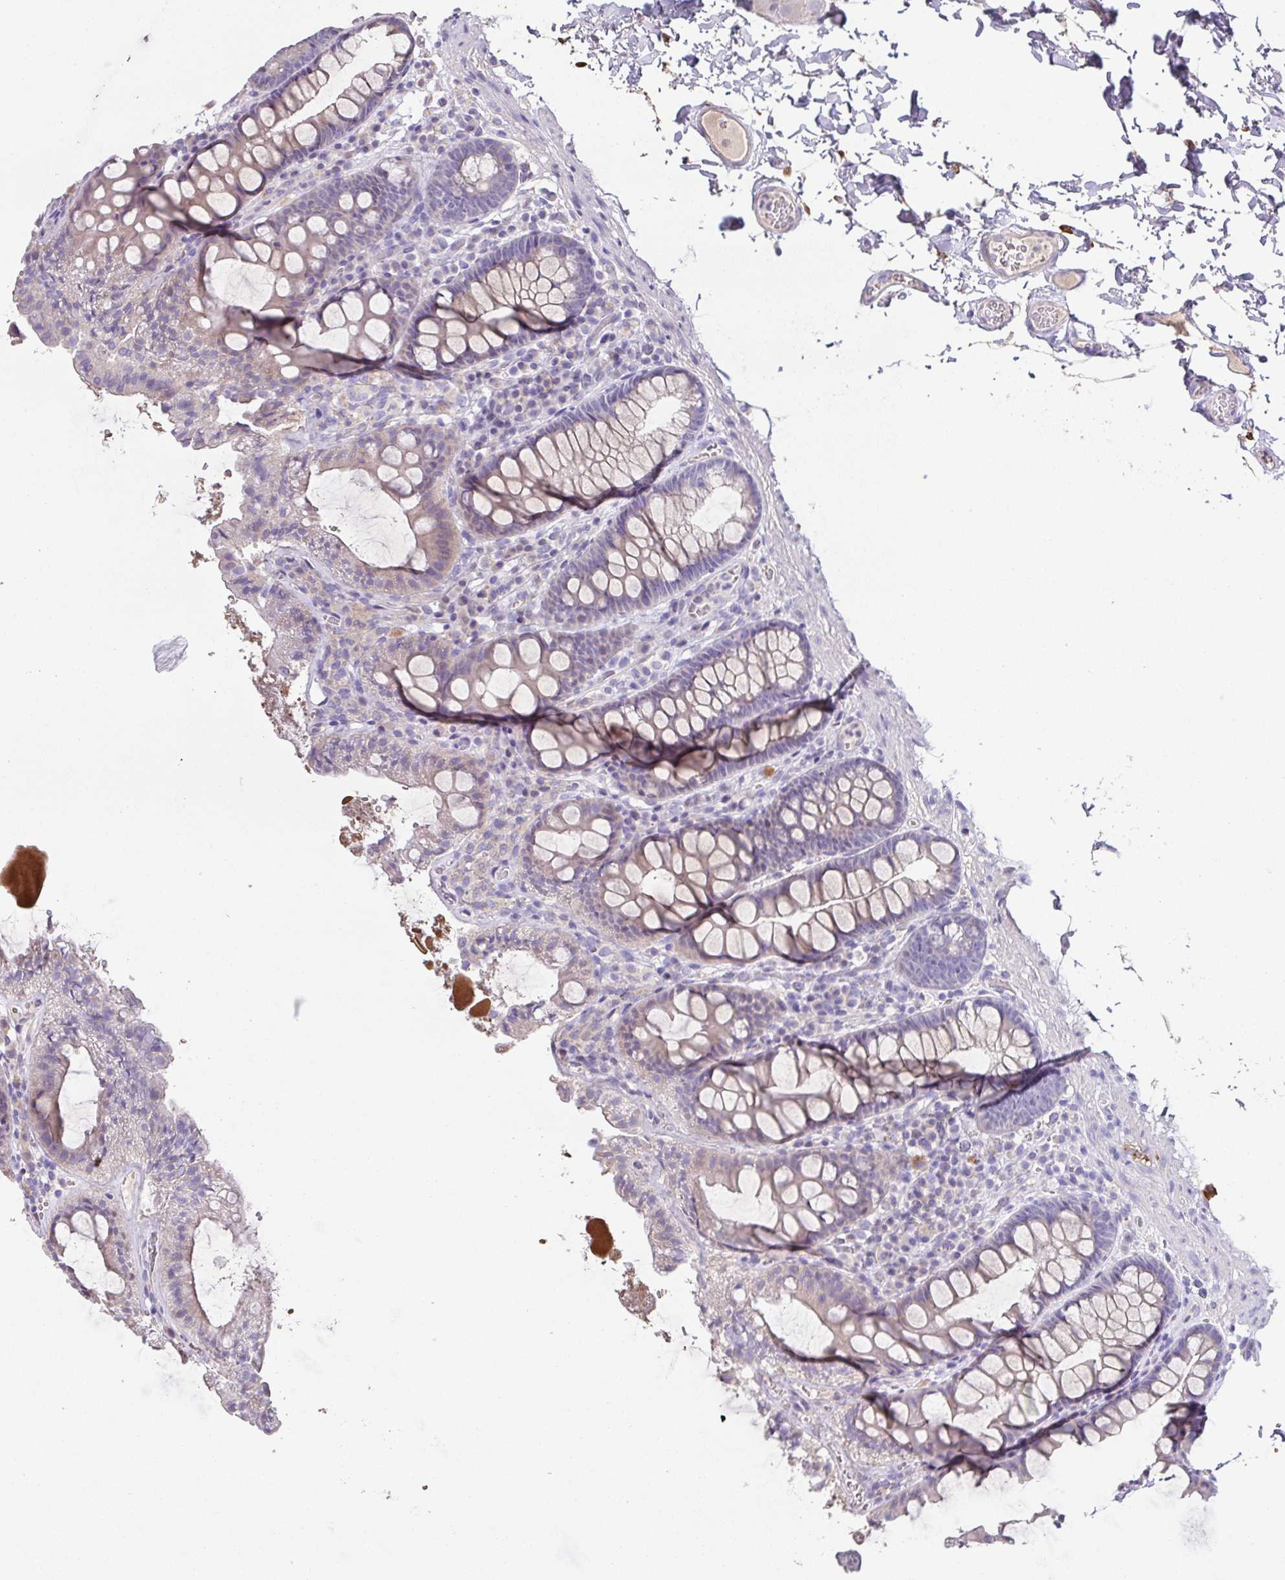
{"staining": {"intensity": "negative", "quantity": "none", "location": "none"}, "tissue": "colon", "cell_type": "Endothelial cells", "image_type": "normal", "snomed": [{"axis": "morphology", "description": "Normal tissue, NOS"}, {"axis": "topography", "description": "Colon"}, {"axis": "topography", "description": "Peripheral nerve tissue"}], "caption": "Immunohistochemistry micrograph of benign human colon stained for a protein (brown), which reveals no staining in endothelial cells.", "gene": "MARCO", "patient": {"sex": "male", "age": 84}}